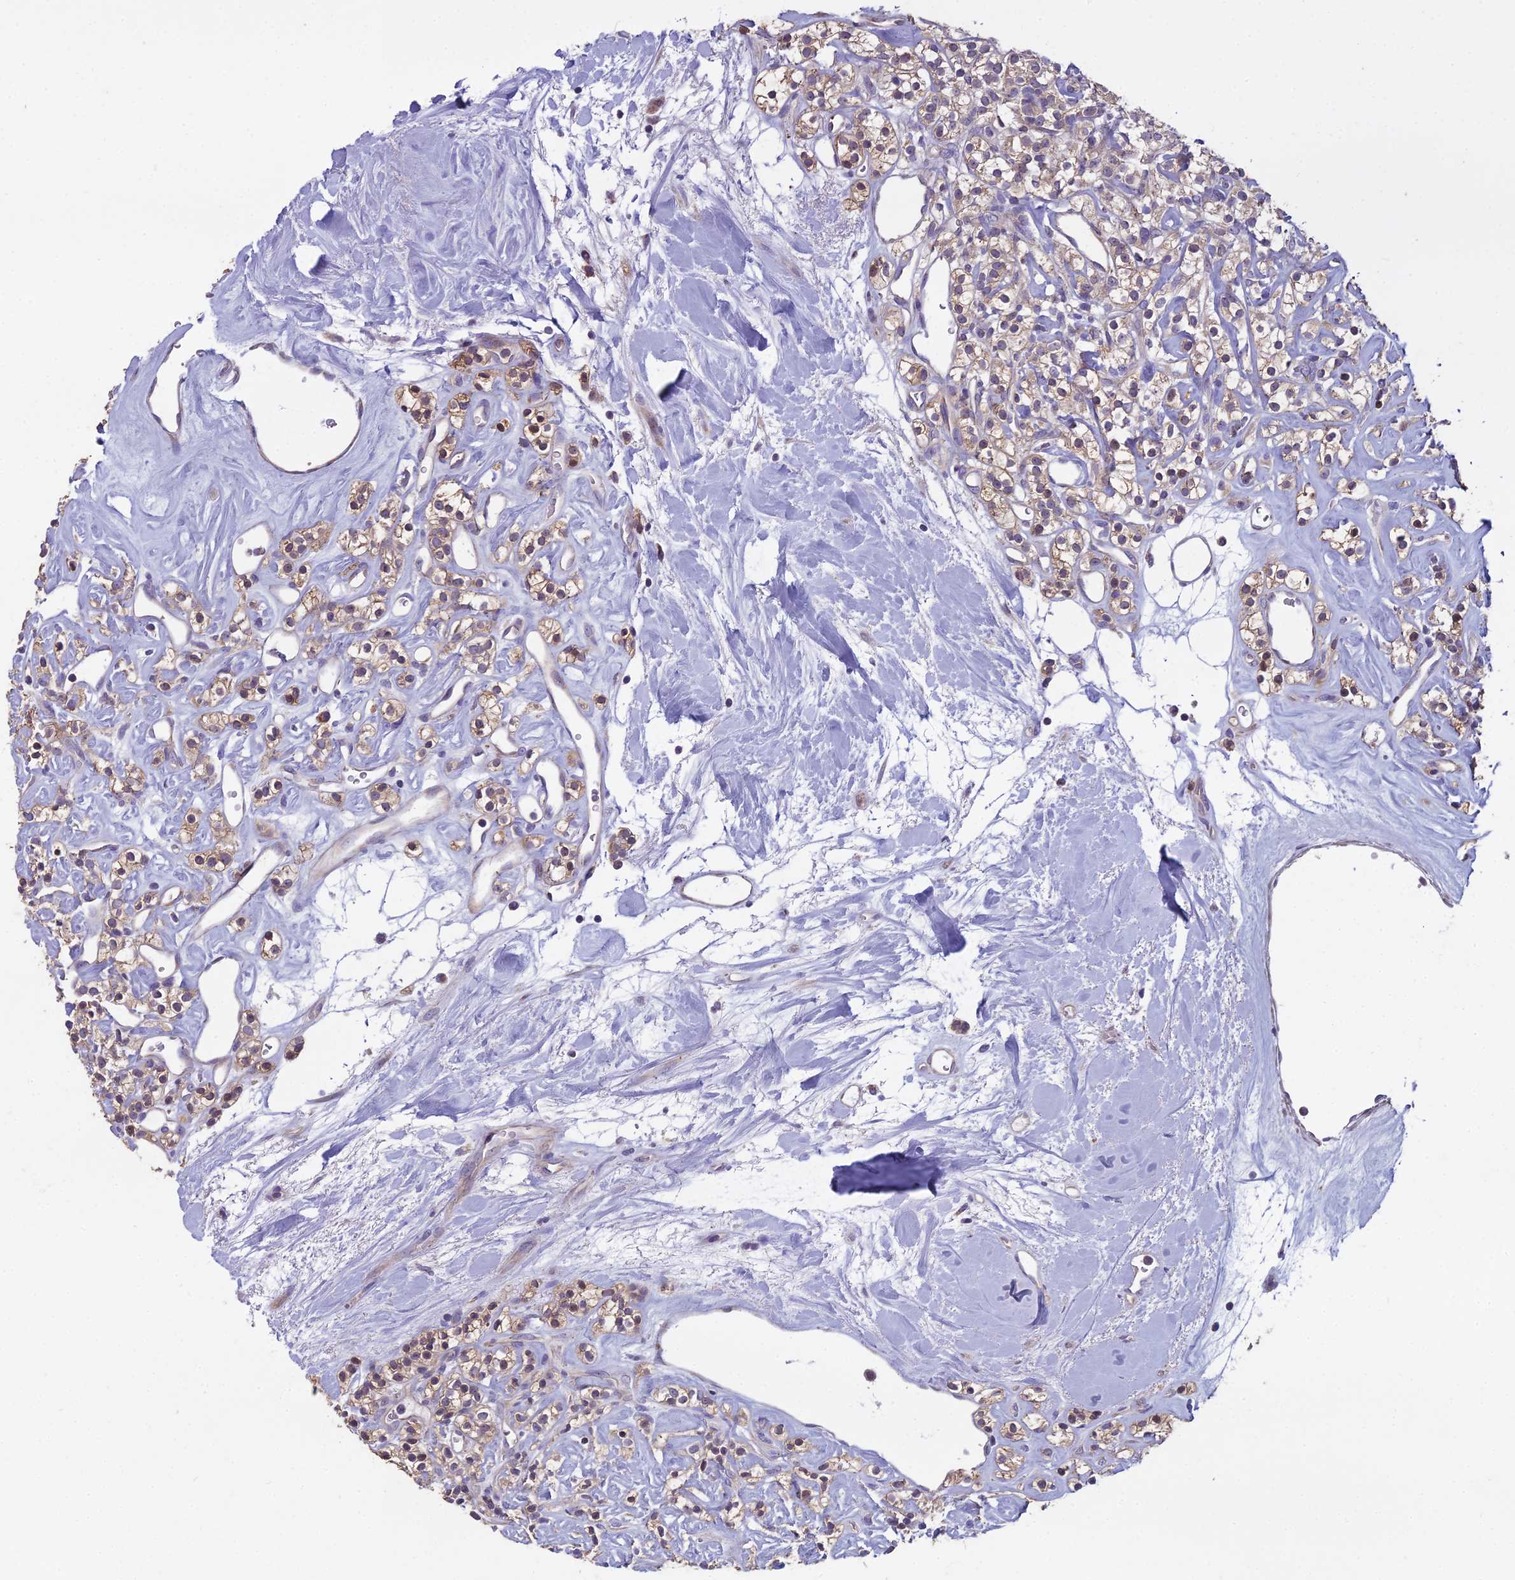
{"staining": {"intensity": "weak", "quantity": ">75%", "location": "cytoplasmic/membranous"}, "tissue": "renal cancer", "cell_type": "Tumor cells", "image_type": "cancer", "snomed": [{"axis": "morphology", "description": "Adenocarcinoma, NOS"}, {"axis": "topography", "description": "Kidney"}], "caption": "Renal cancer (adenocarcinoma) was stained to show a protein in brown. There is low levels of weak cytoplasmic/membranous expression in about >75% of tumor cells.", "gene": "DUS2", "patient": {"sex": "male", "age": 77}}